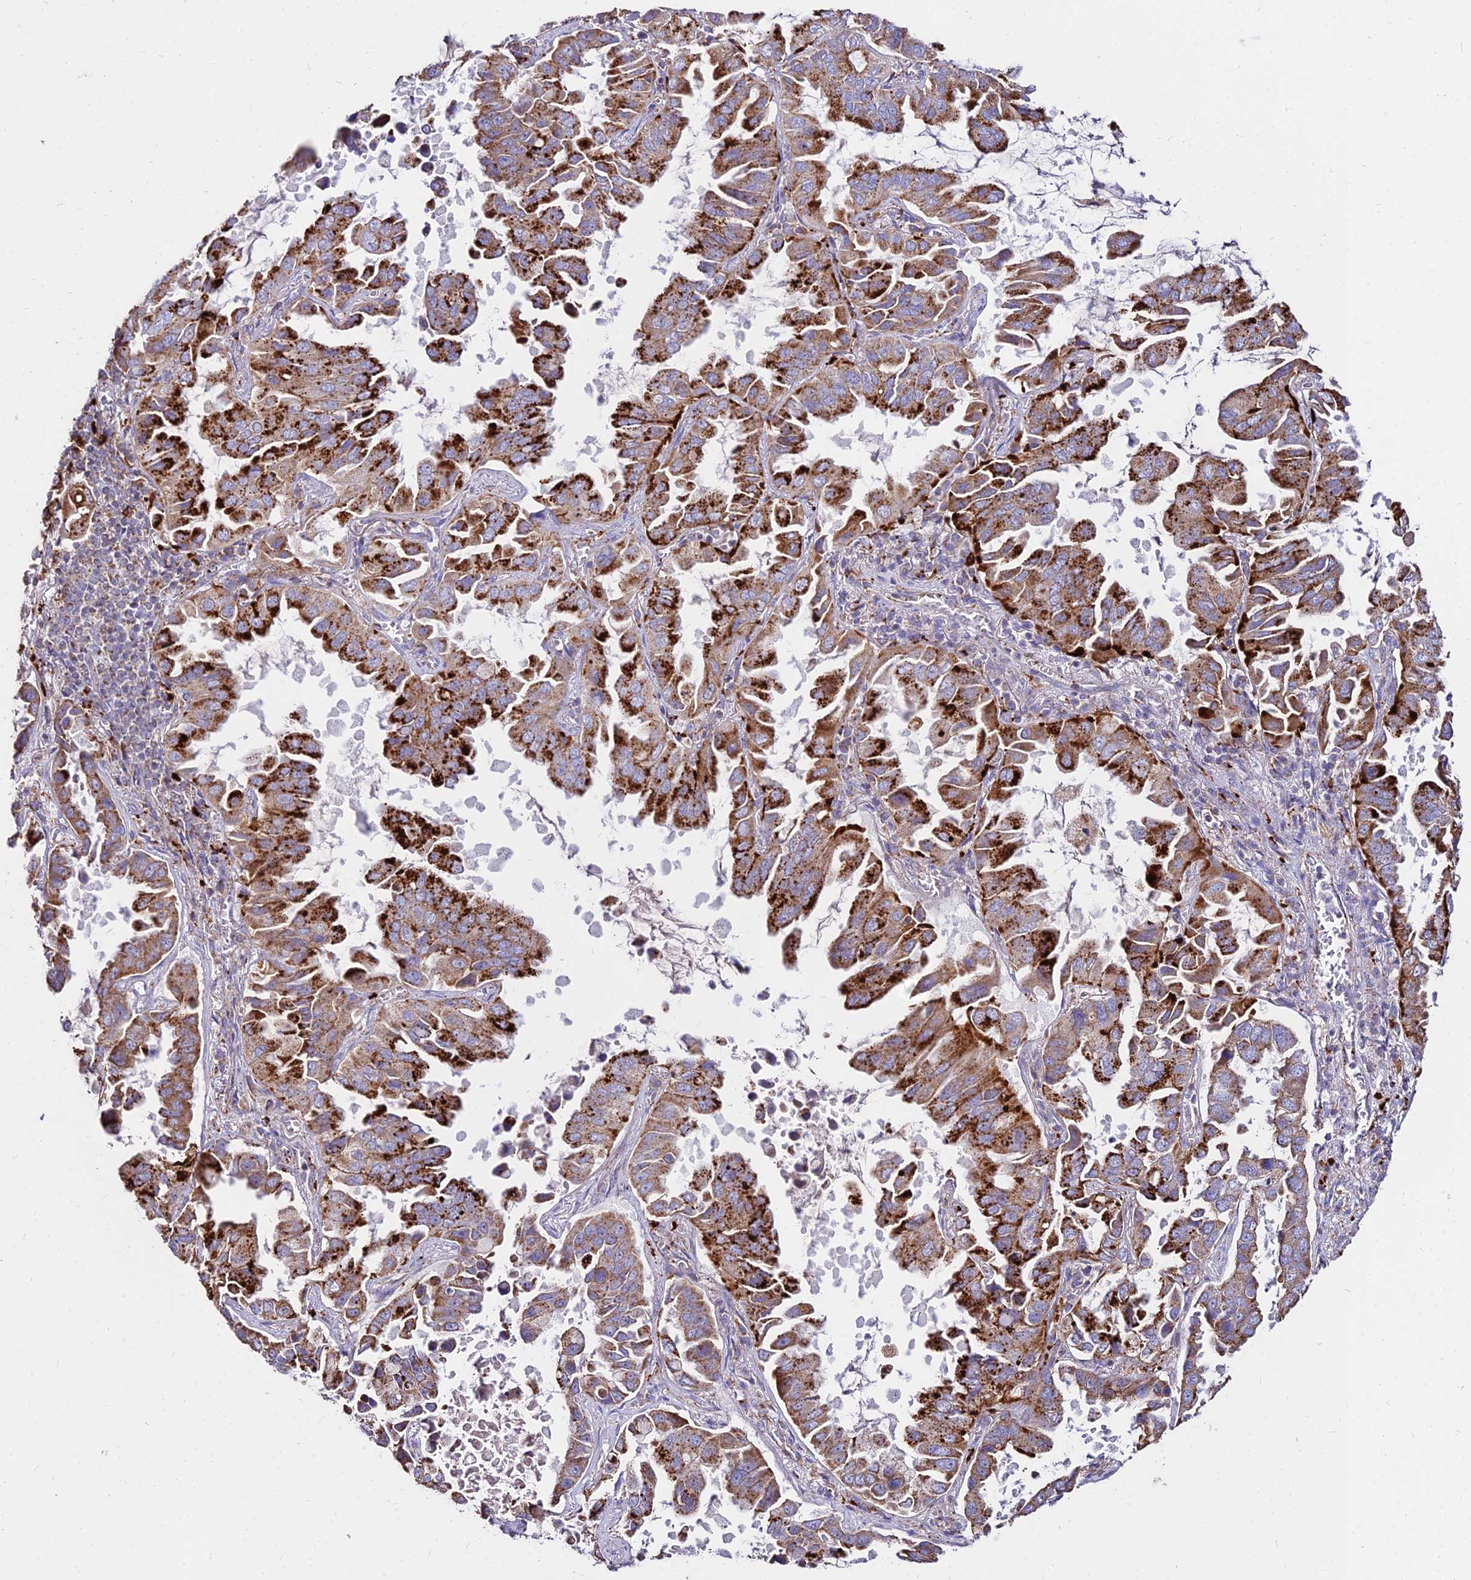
{"staining": {"intensity": "strong", "quantity": ">75%", "location": "cytoplasmic/membranous"}, "tissue": "lung cancer", "cell_type": "Tumor cells", "image_type": "cancer", "snomed": [{"axis": "morphology", "description": "Adenocarcinoma, NOS"}, {"axis": "topography", "description": "Lung"}], "caption": "Immunohistochemistry (IHC) (DAB (3,3'-diaminobenzidine)) staining of adenocarcinoma (lung) exhibits strong cytoplasmic/membranous protein expression in approximately >75% of tumor cells.", "gene": "PNLIPRP3", "patient": {"sex": "male", "age": 64}}